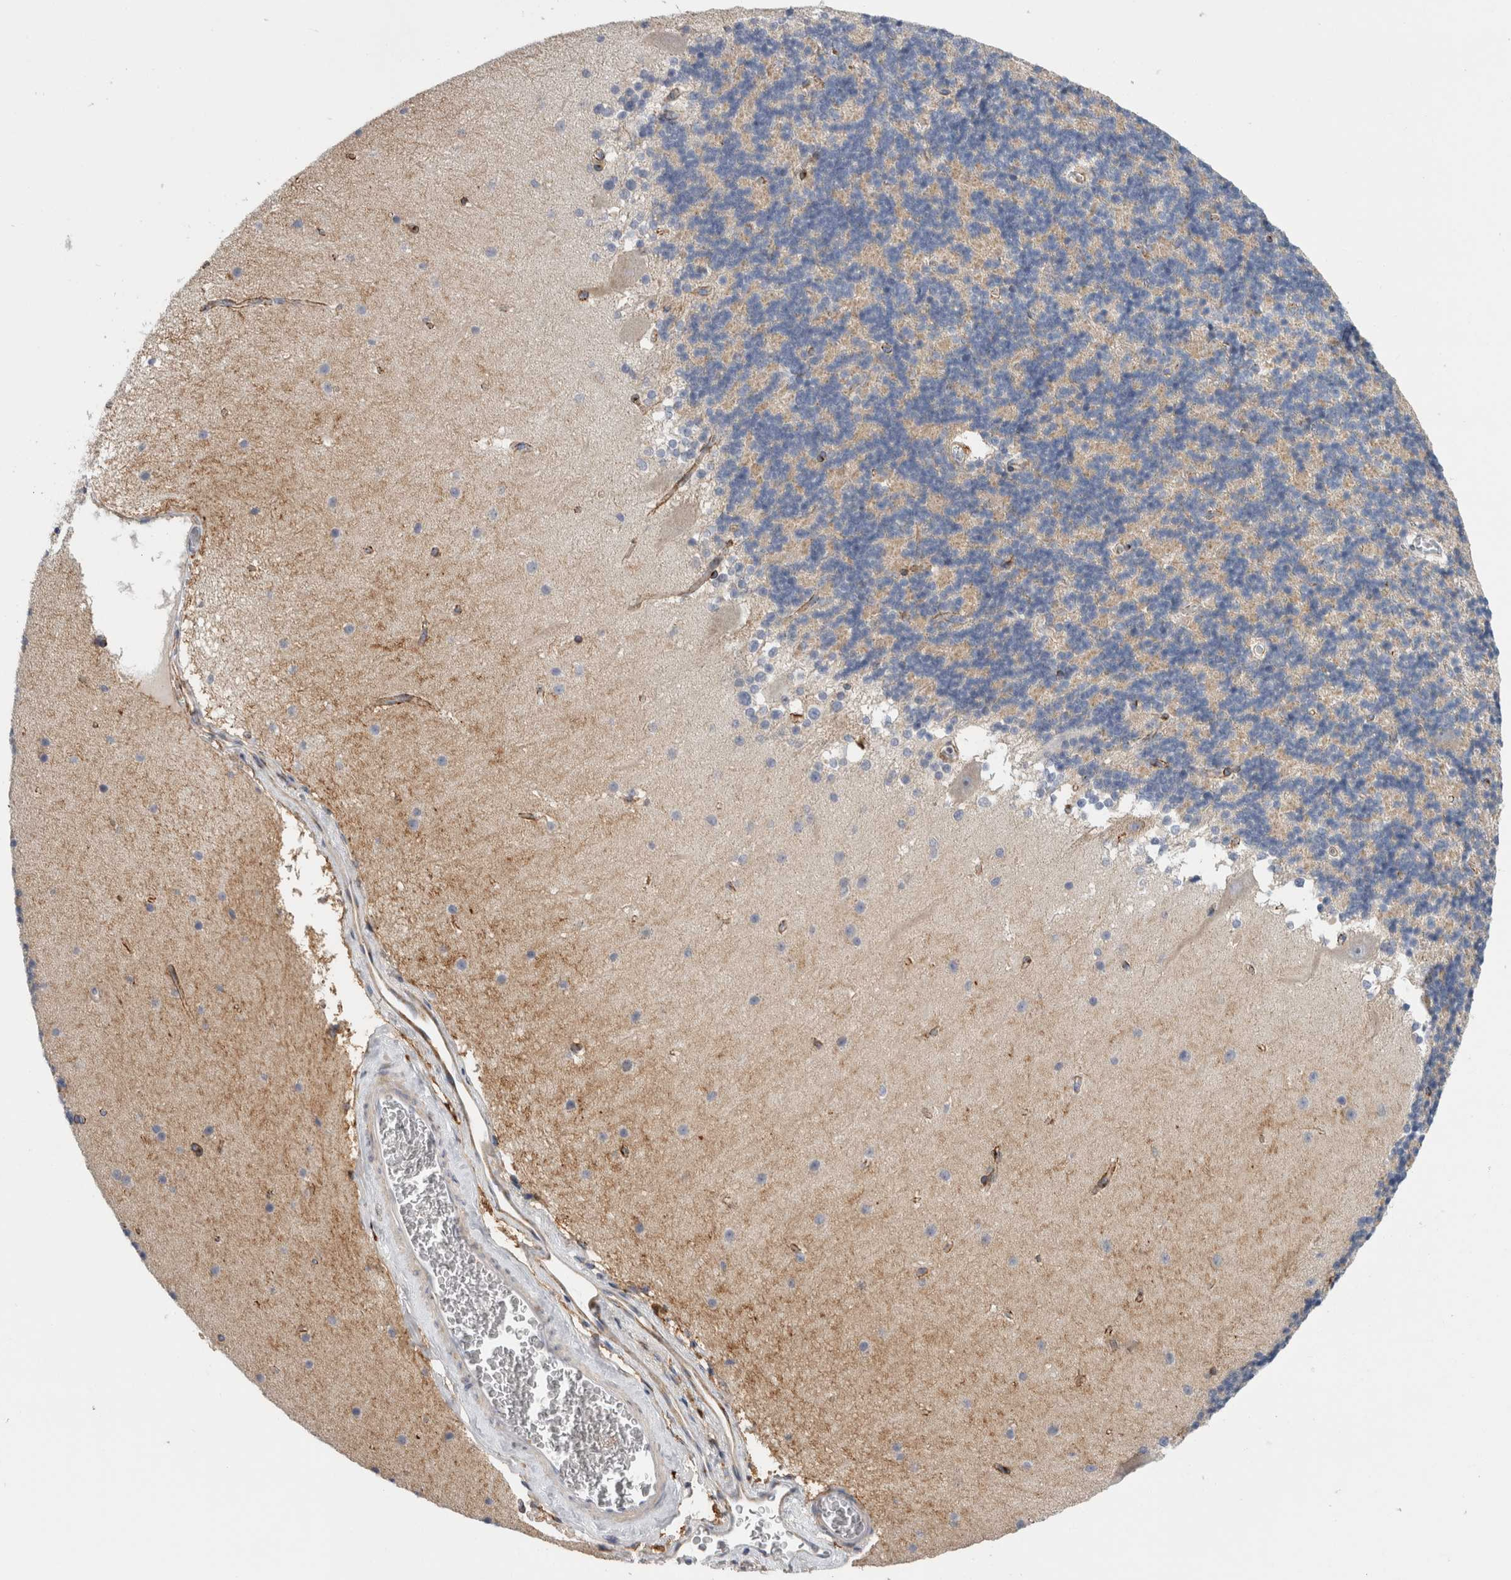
{"staining": {"intensity": "negative", "quantity": "none", "location": "none"}, "tissue": "cerebellum", "cell_type": "Cells in granular layer", "image_type": "normal", "snomed": [{"axis": "morphology", "description": "Normal tissue, NOS"}, {"axis": "topography", "description": "Cerebellum"}], "caption": "IHC photomicrograph of benign cerebellum stained for a protein (brown), which exhibits no staining in cells in granular layer. (DAB (3,3'-diaminobenzidine) IHC with hematoxylin counter stain).", "gene": "SLC20A2", "patient": {"sex": "female", "age": 19}}